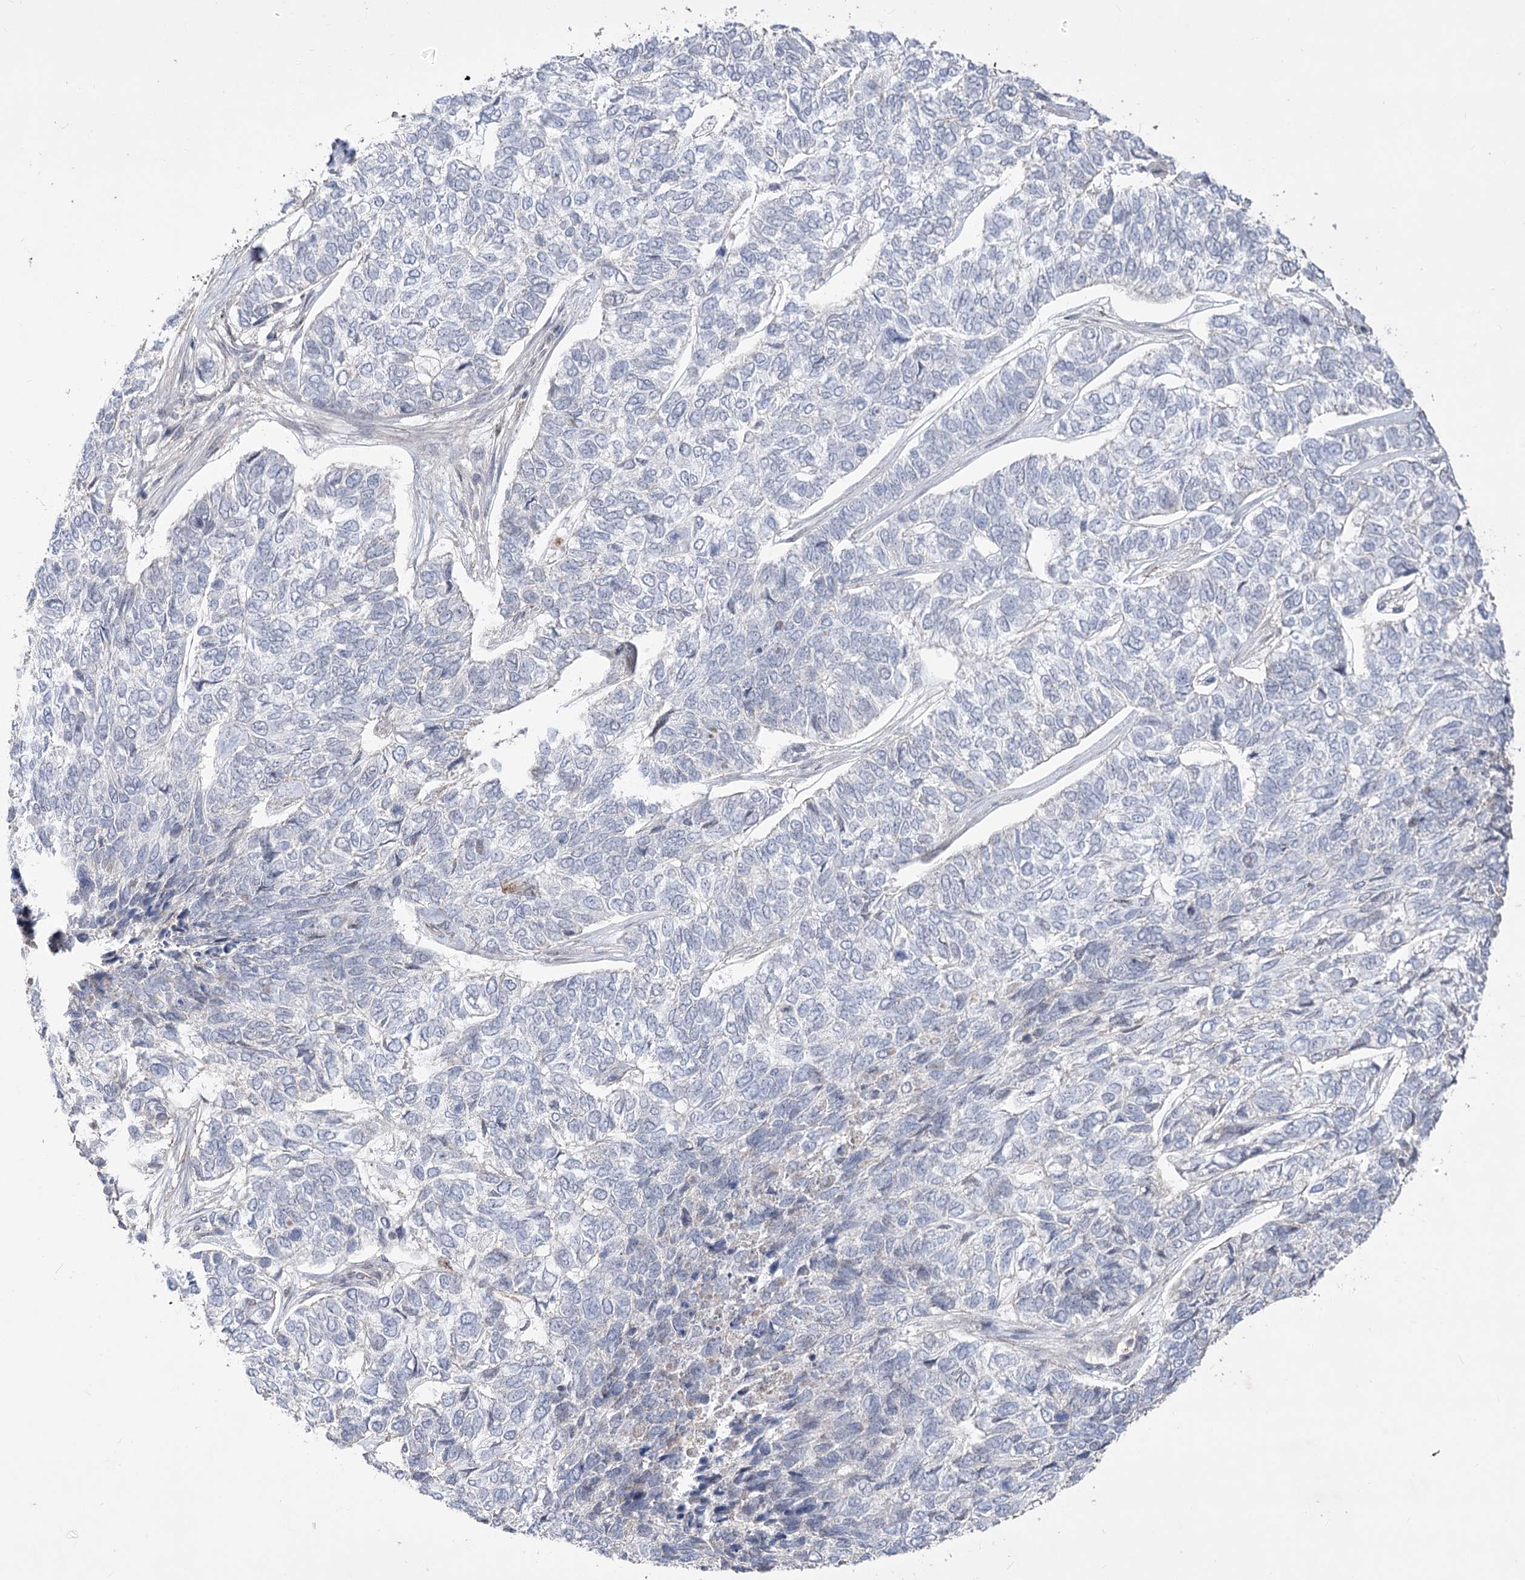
{"staining": {"intensity": "negative", "quantity": "none", "location": "none"}, "tissue": "skin cancer", "cell_type": "Tumor cells", "image_type": "cancer", "snomed": [{"axis": "morphology", "description": "Basal cell carcinoma"}, {"axis": "topography", "description": "Skin"}], "caption": "A histopathology image of skin cancer (basal cell carcinoma) stained for a protein exhibits no brown staining in tumor cells.", "gene": "ZSCAN23", "patient": {"sex": "female", "age": 65}}